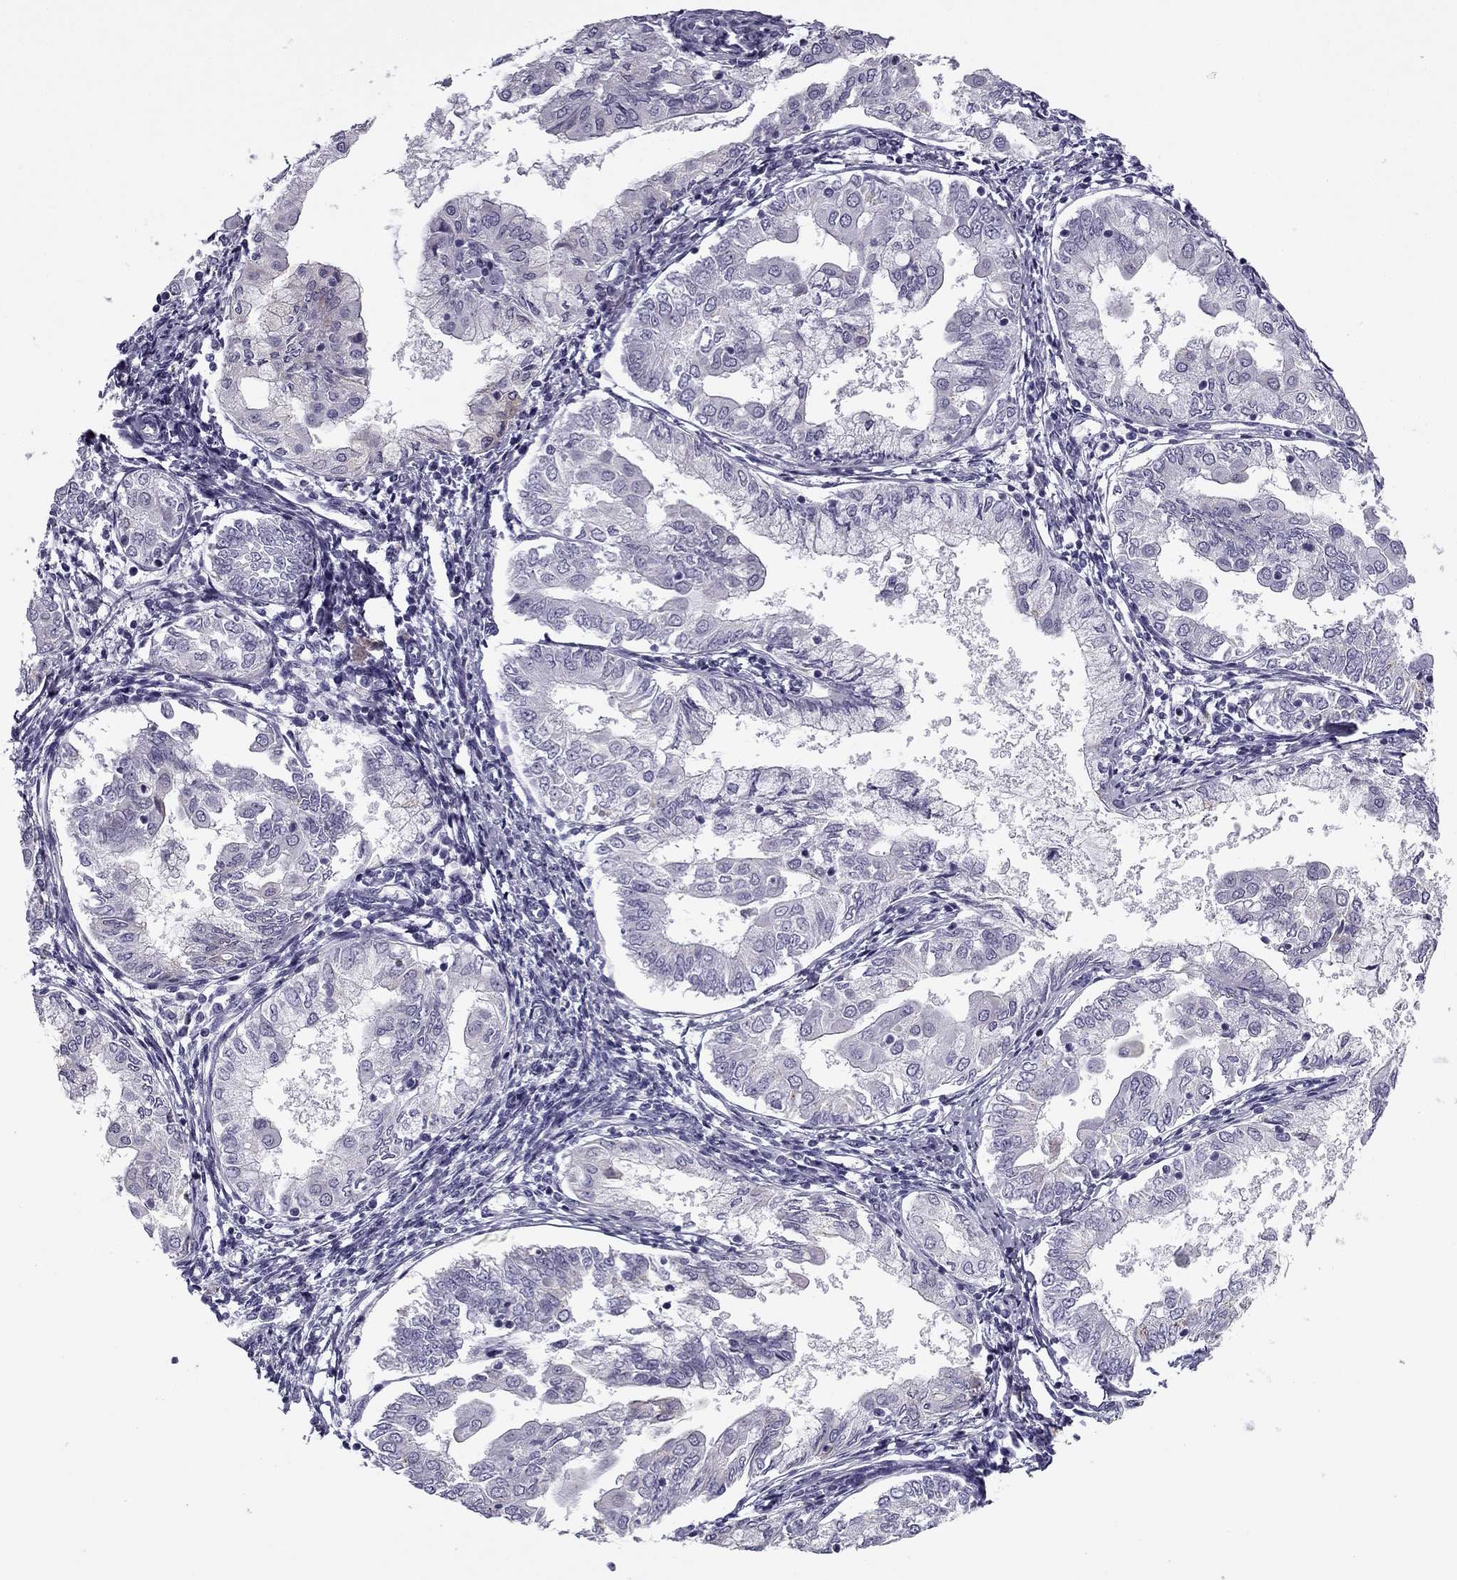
{"staining": {"intensity": "negative", "quantity": "none", "location": "none"}, "tissue": "endometrial cancer", "cell_type": "Tumor cells", "image_type": "cancer", "snomed": [{"axis": "morphology", "description": "Adenocarcinoma, NOS"}, {"axis": "topography", "description": "Endometrium"}], "caption": "A micrograph of human endometrial cancer (adenocarcinoma) is negative for staining in tumor cells.", "gene": "MC5R", "patient": {"sex": "female", "age": 68}}